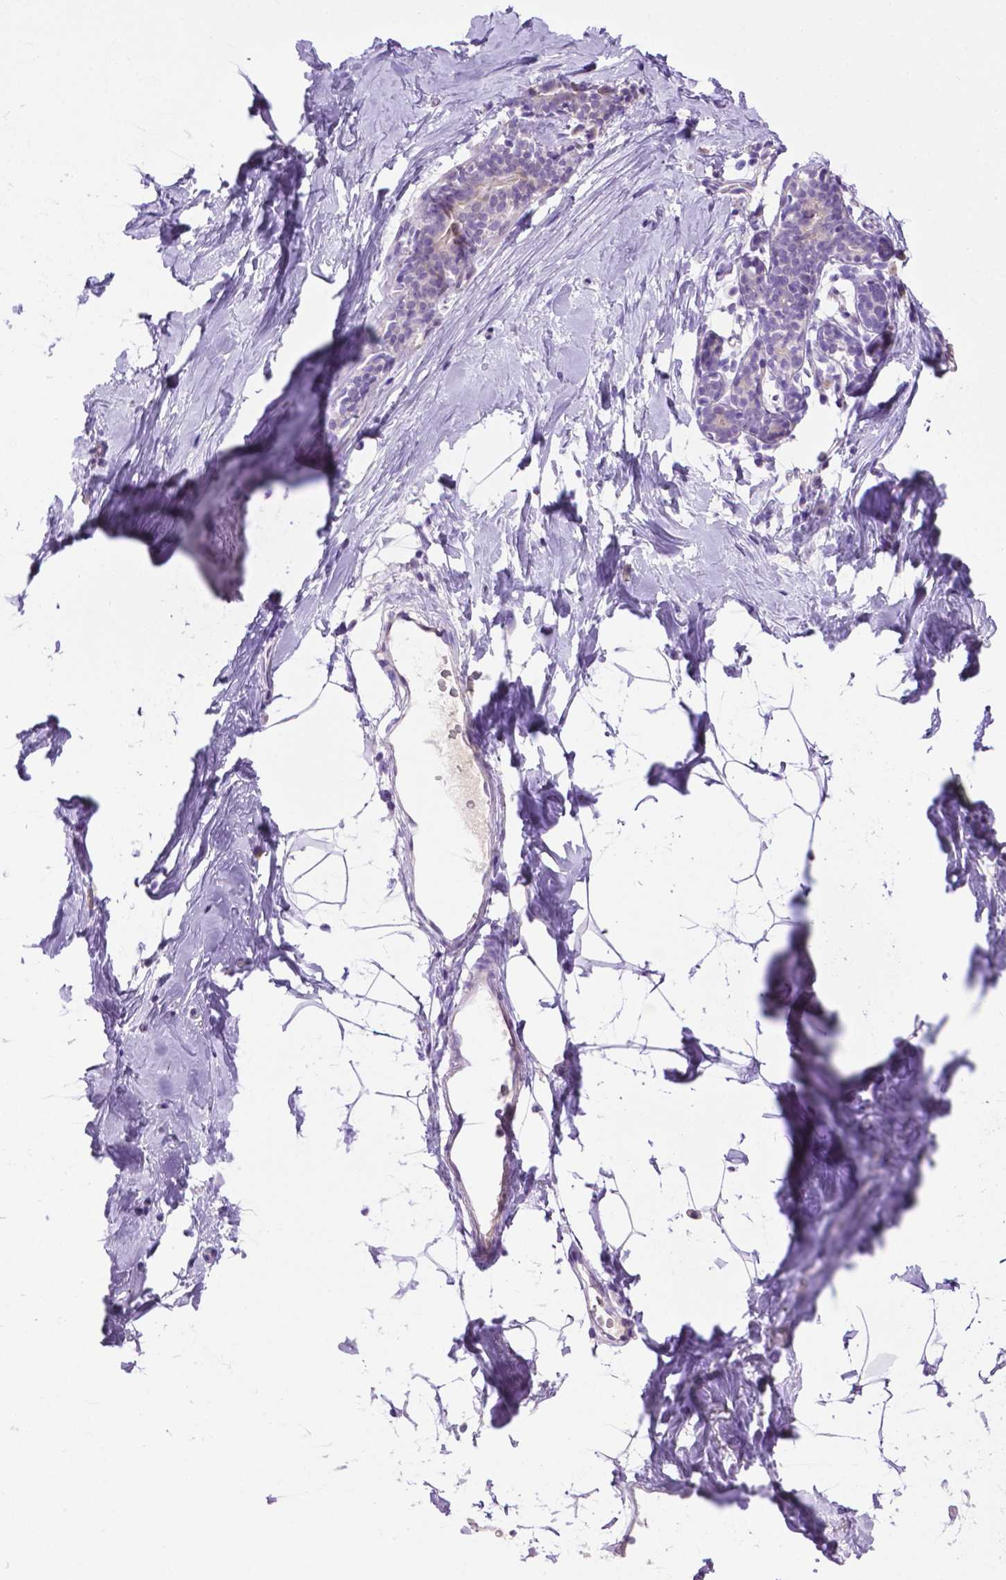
{"staining": {"intensity": "negative", "quantity": "none", "location": "none"}, "tissue": "breast", "cell_type": "Adipocytes", "image_type": "normal", "snomed": [{"axis": "morphology", "description": "Normal tissue, NOS"}, {"axis": "topography", "description": "Breast"}], "caption": "Immunohistochemistry (IHC) of unremarkable human breast demonstrates no positivity in adipocytes.", "gene": "MMP27", "patient": {"sex": "female", "age": 32}}